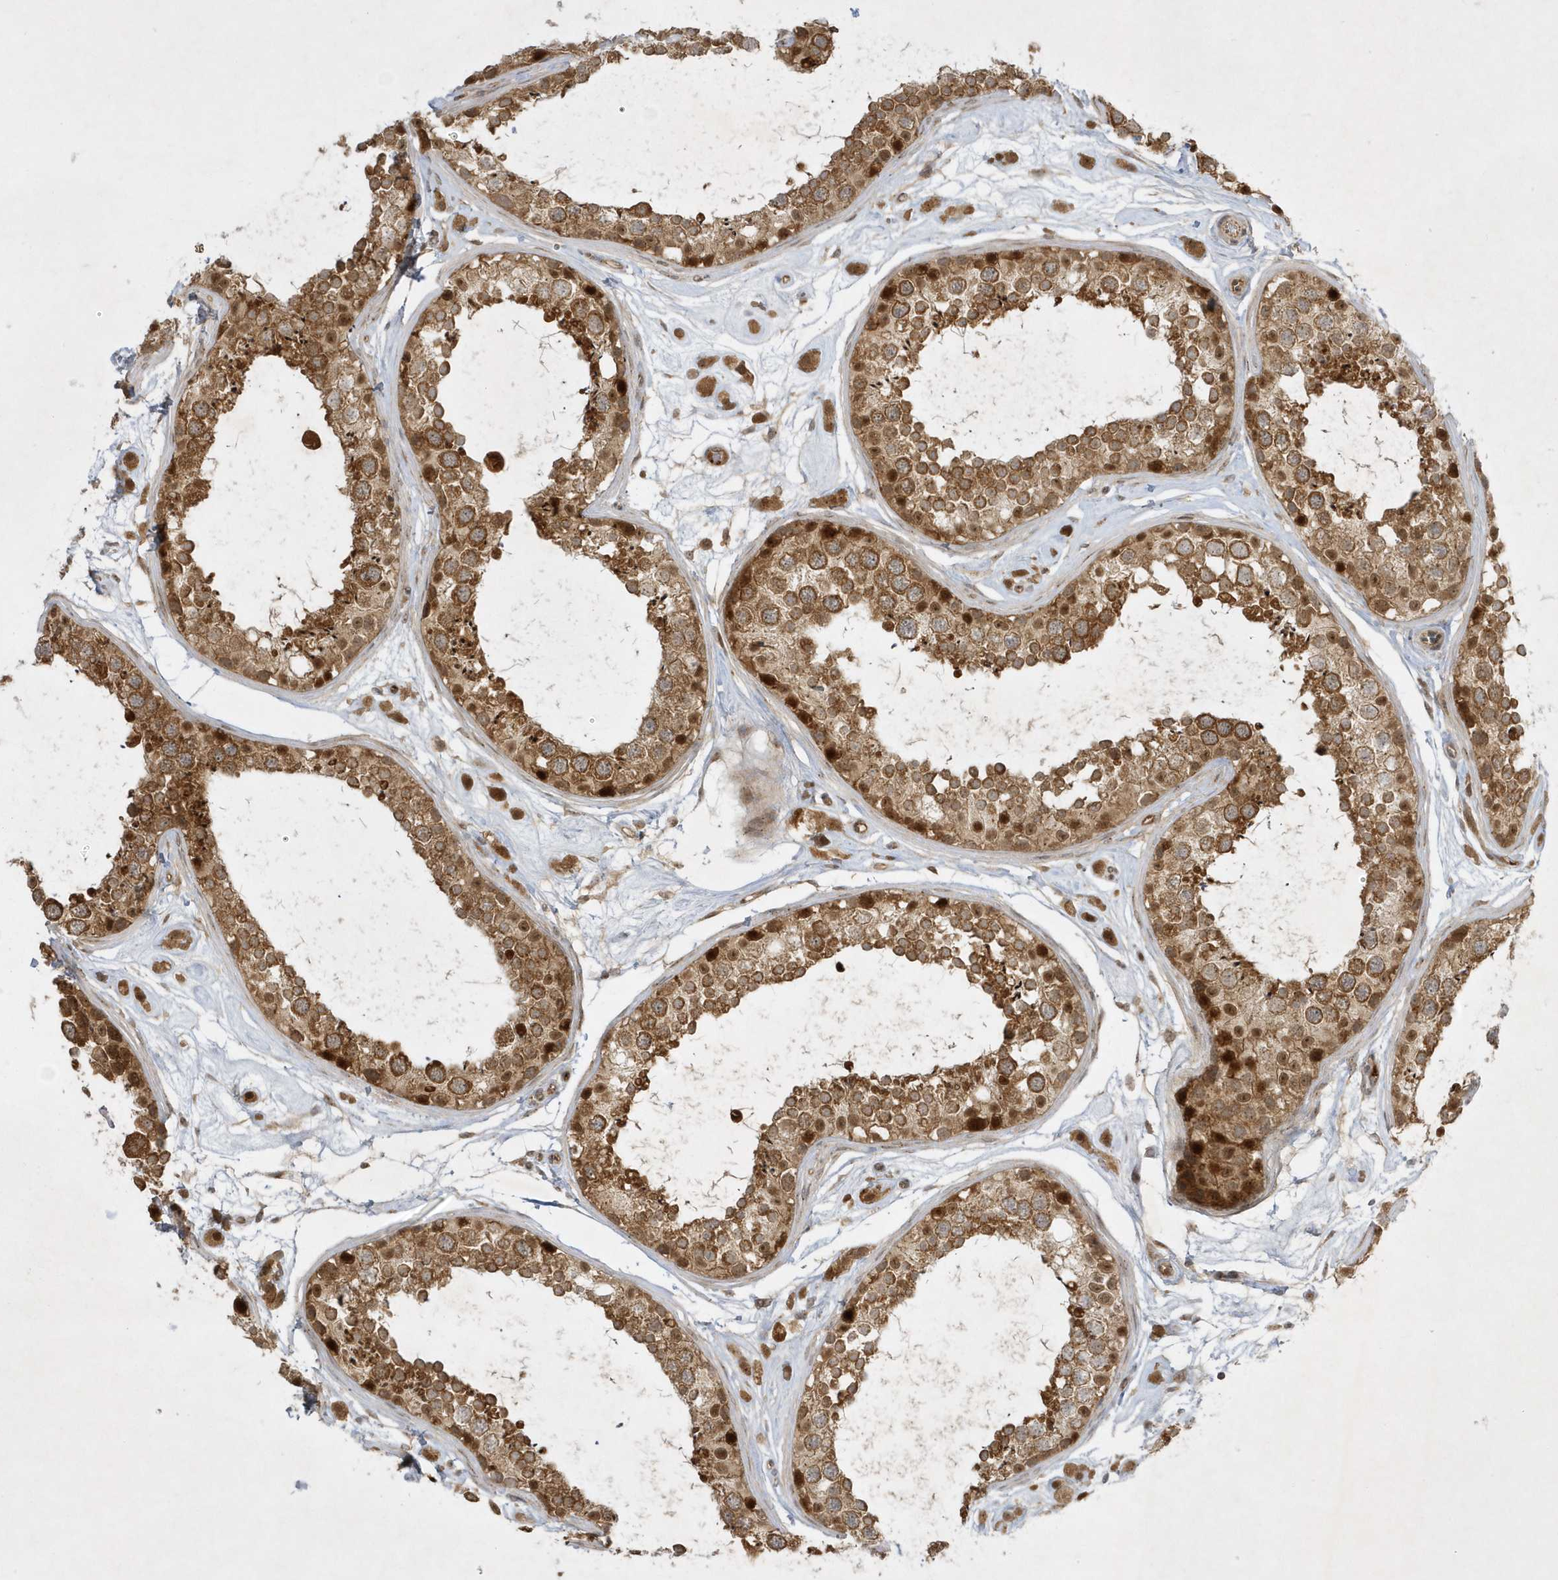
{"staining": {"intensity": "moderate", "quantity": ">75%", "location": "cytoplasmic/membranous,nuclear"}, "tissue": "testis", "cell_type": "Cells in seminiferous ducts", "image_type": "normal", "snomed": [{"axis": "morphology", "description": "Normal tissue, NOS"}, {"axis": "topography", "description": "Testis"}], "caption": "Immunohistochemistry histopathology image of benign testis: testis stained using immunohistochemistry reveals medium levels of moderate protein expression localized specifically in the cytoplasmic/membranous,nuclear of cells in seminiferous ducts, appearing as a cytoplasmic/membranous,nuclear brown color.", "gene": "NAF1", "patient": {"sex": "male", "age": 25}}